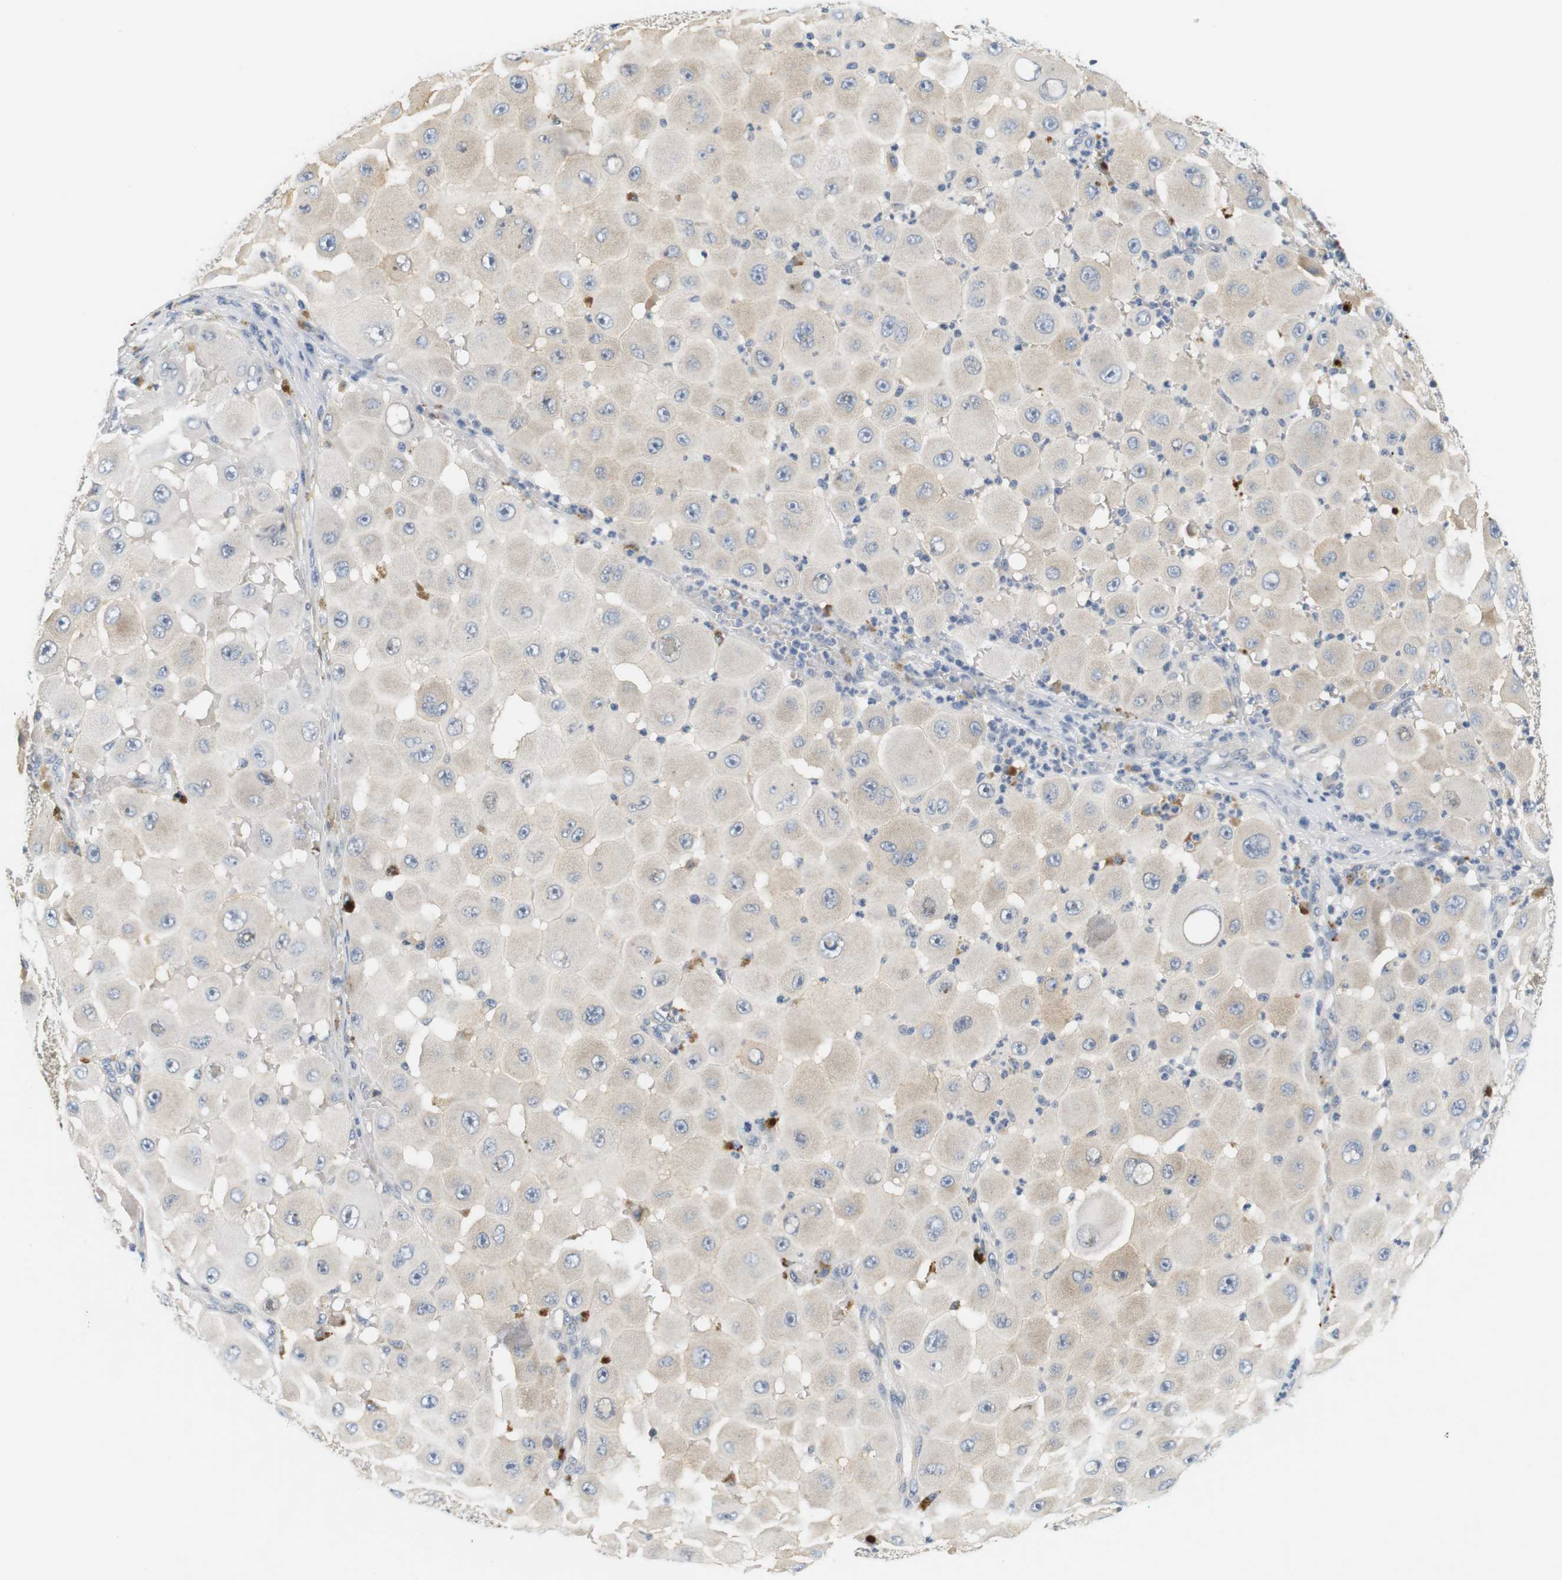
{"staining": {"intensity": "negative", "quantity": "none", "location": "none"}, "tissue": "melanoma", "cell_type": "Tumor cells", "image_type": "cancer", "snomed": [{"axis": "morphology", "description": "Malignant melanoma, NOS"}, {"axis": "topography", "description": "Skin"}], "caption": "Histopathology image shows no significant protein staining in tumor cells of melanoma. The staining is performed using DAB brown chromogen with nuclei counter-stained in using hematoxylin.", "gene": "EVA1C", "patient": {"sex": "female", "age": 81}}